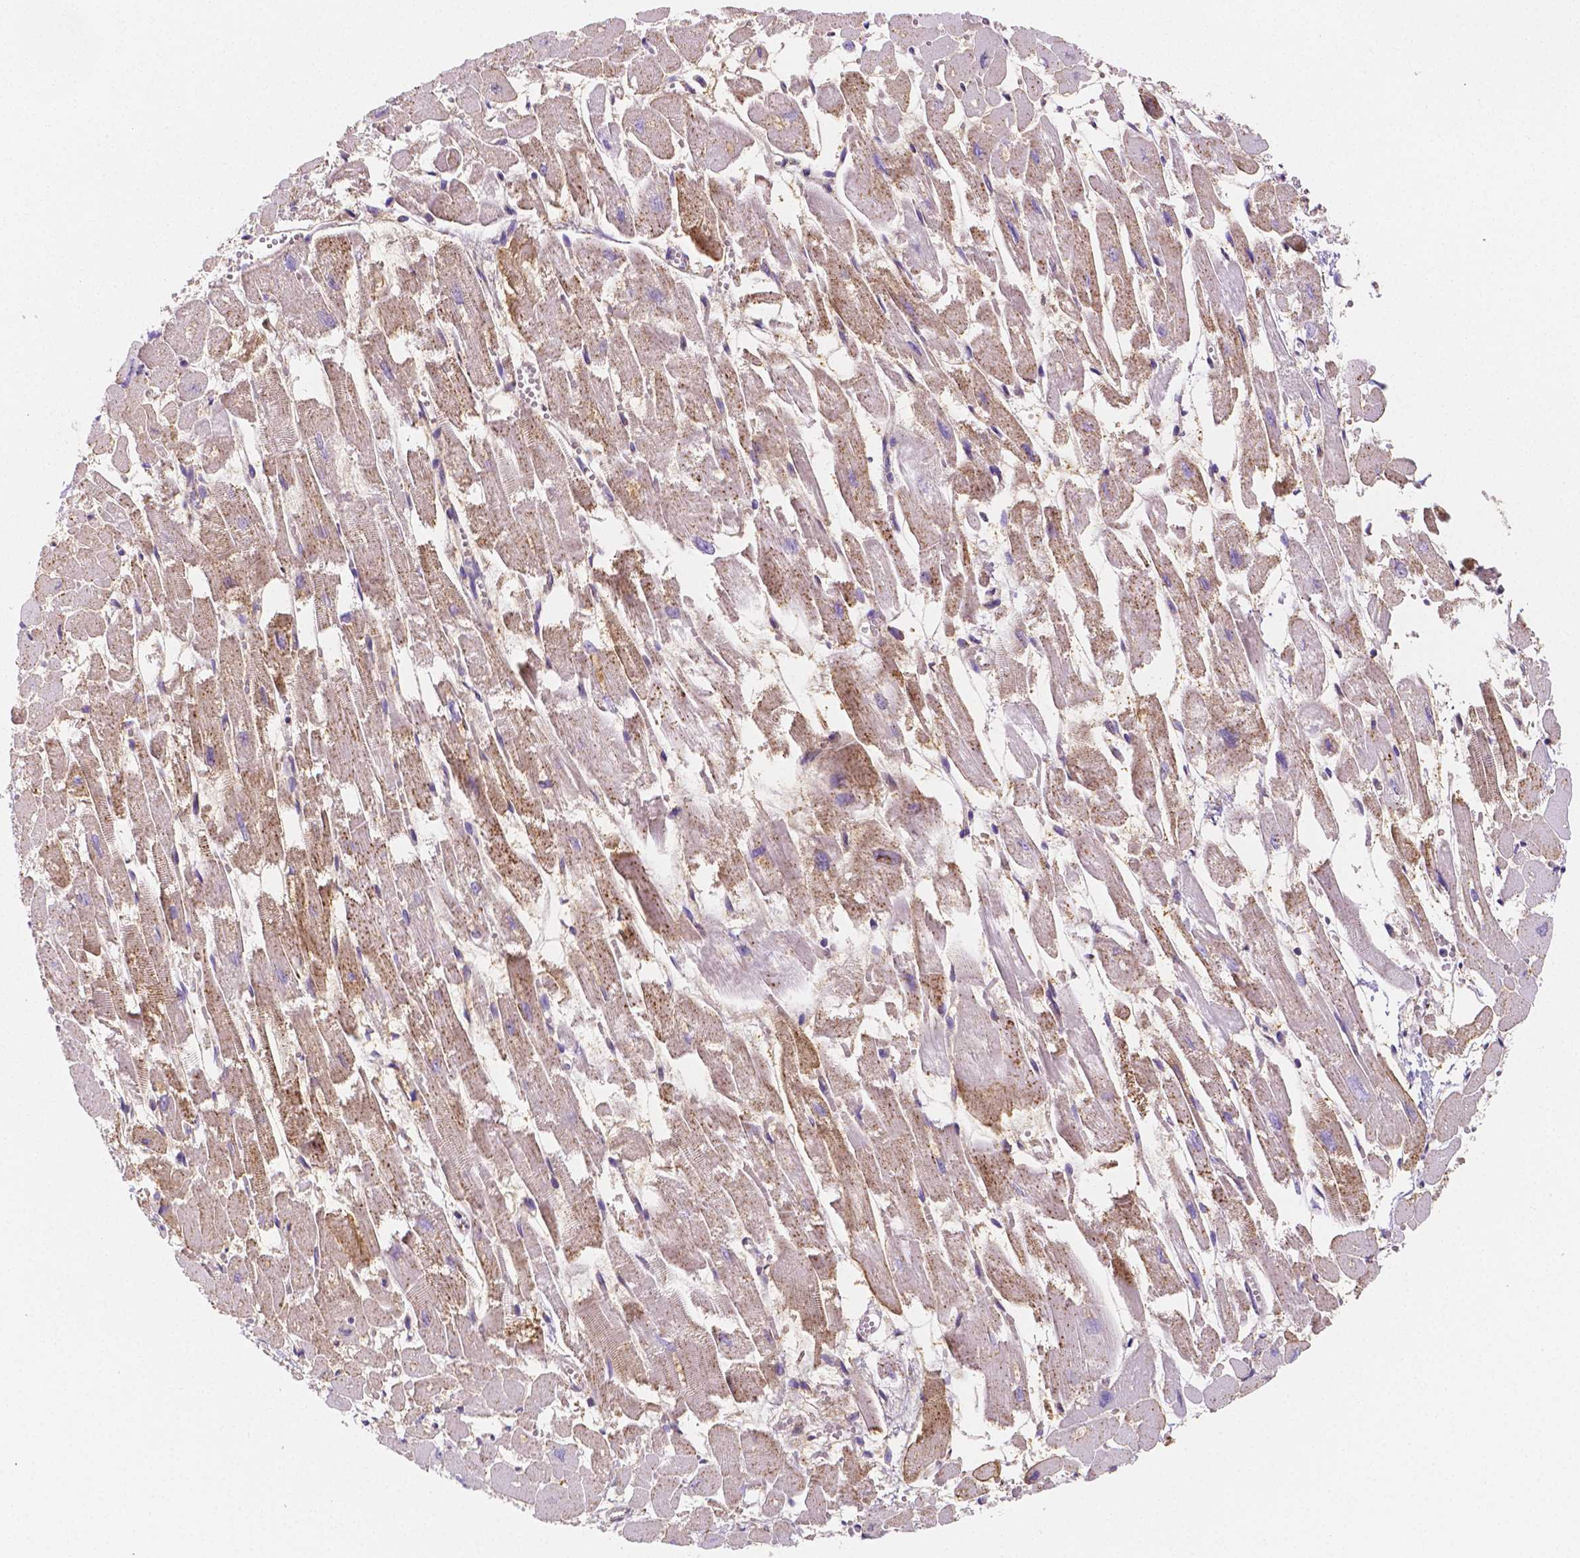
{"staining": {"intensity": "moderate", "quantity": "<25%", "location": "cytoplasmic/membranous"}, "tissue": "heart muscle", "cell_type": "Cardiomyocytes", "image_type": "normal", "snomed": [{"axis": "morphology", "description": "Normal tissue, NOS"}, {"axis": "topography", "description": "Heart"}], "caption": "Immunohistochemical staining of normal human heart muscle exhibits moderate cytoplasmic/membranous protein staining in about <25% of cardiomyocytes.", "gene": "GABRD", "patient": {"sex": "female", "age": 52}}